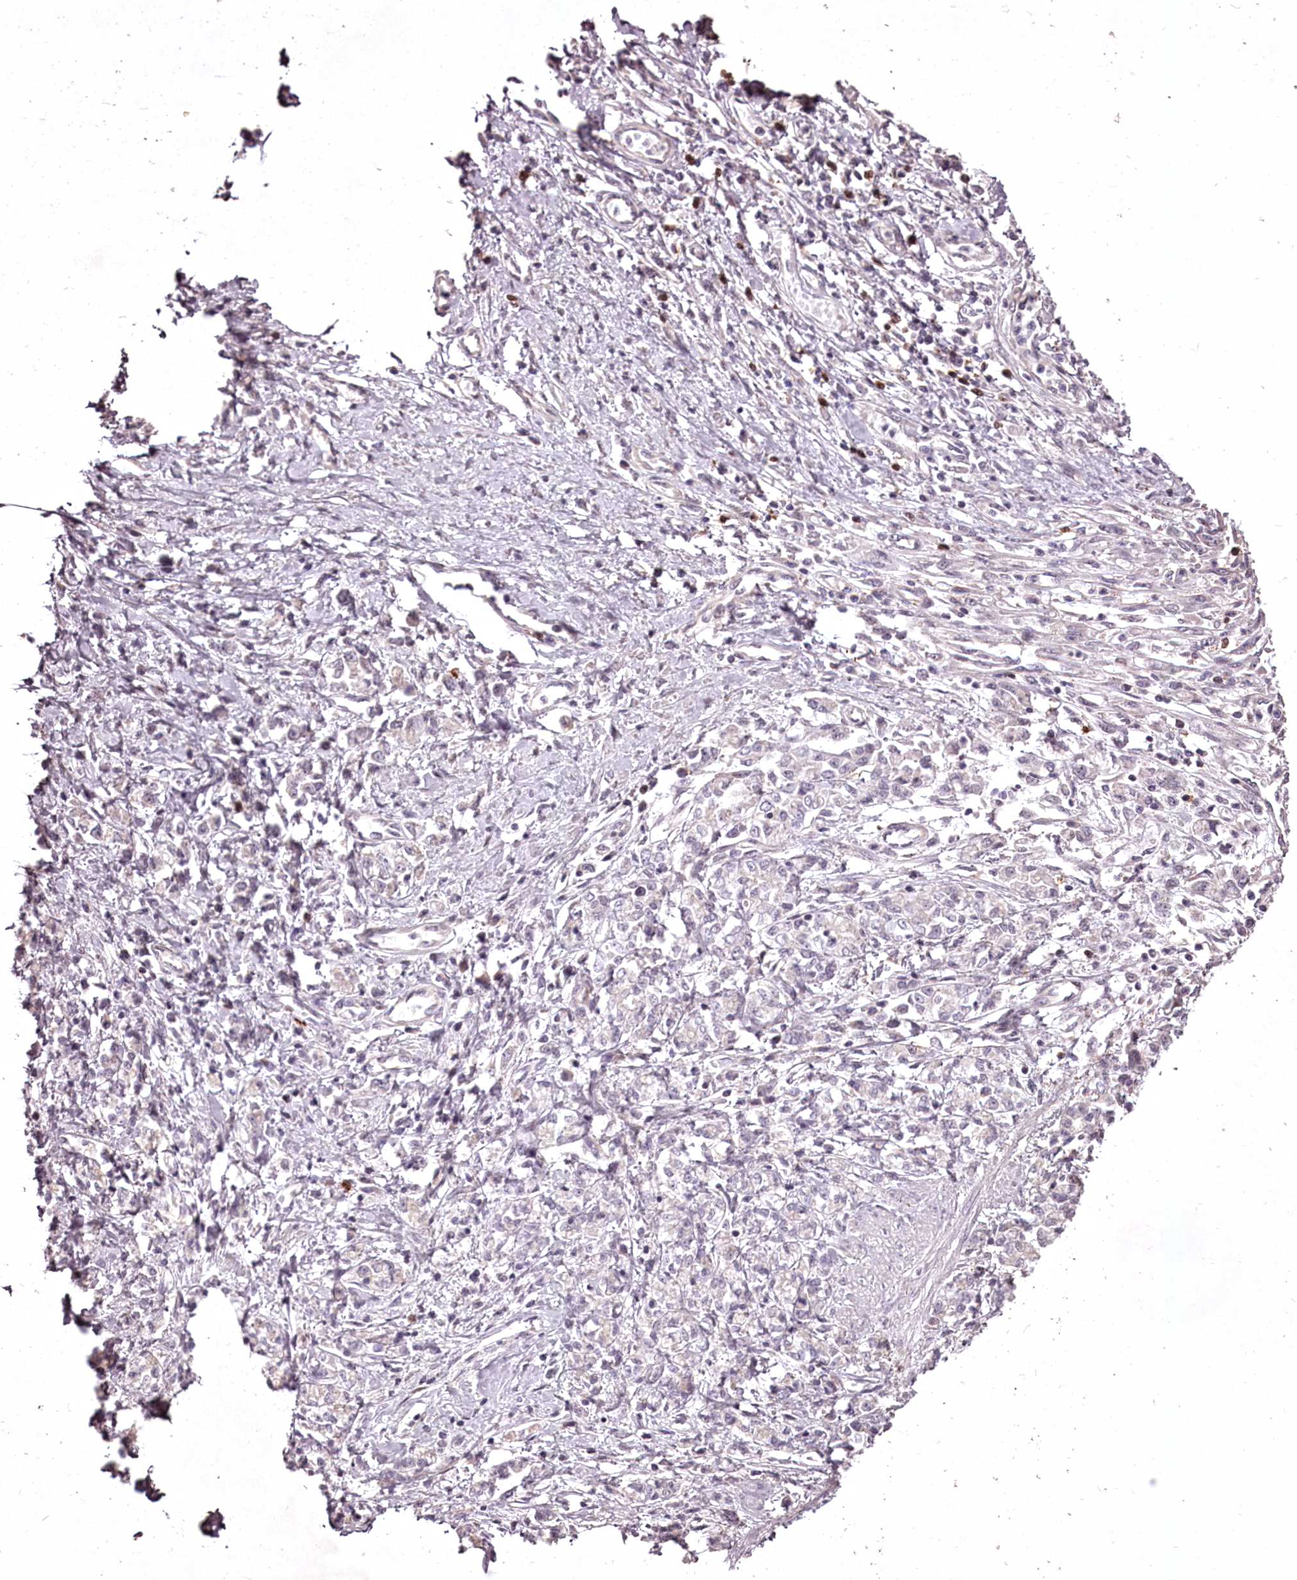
{"staining": {"intensity": "negative", "quantity": "none", "location": "none"}, "tissue": "stomach cancer", "cell_type": "Tumor cells", "image_type": "cancer", "snomed": [{"axis": "morphology", "description": "Adenocarcinoma, NOS"}, {"axis": "topography", "description": "Stomach"}], "caption": "Immunohistochemistry (IHC) micrograph of neoplastic tissue: human stomach cancer stained with DAB reveals no significant protein positivity in tumor cells.", "gene": "ADRA1D", "patient": {"sex": "female", "age": 76}}